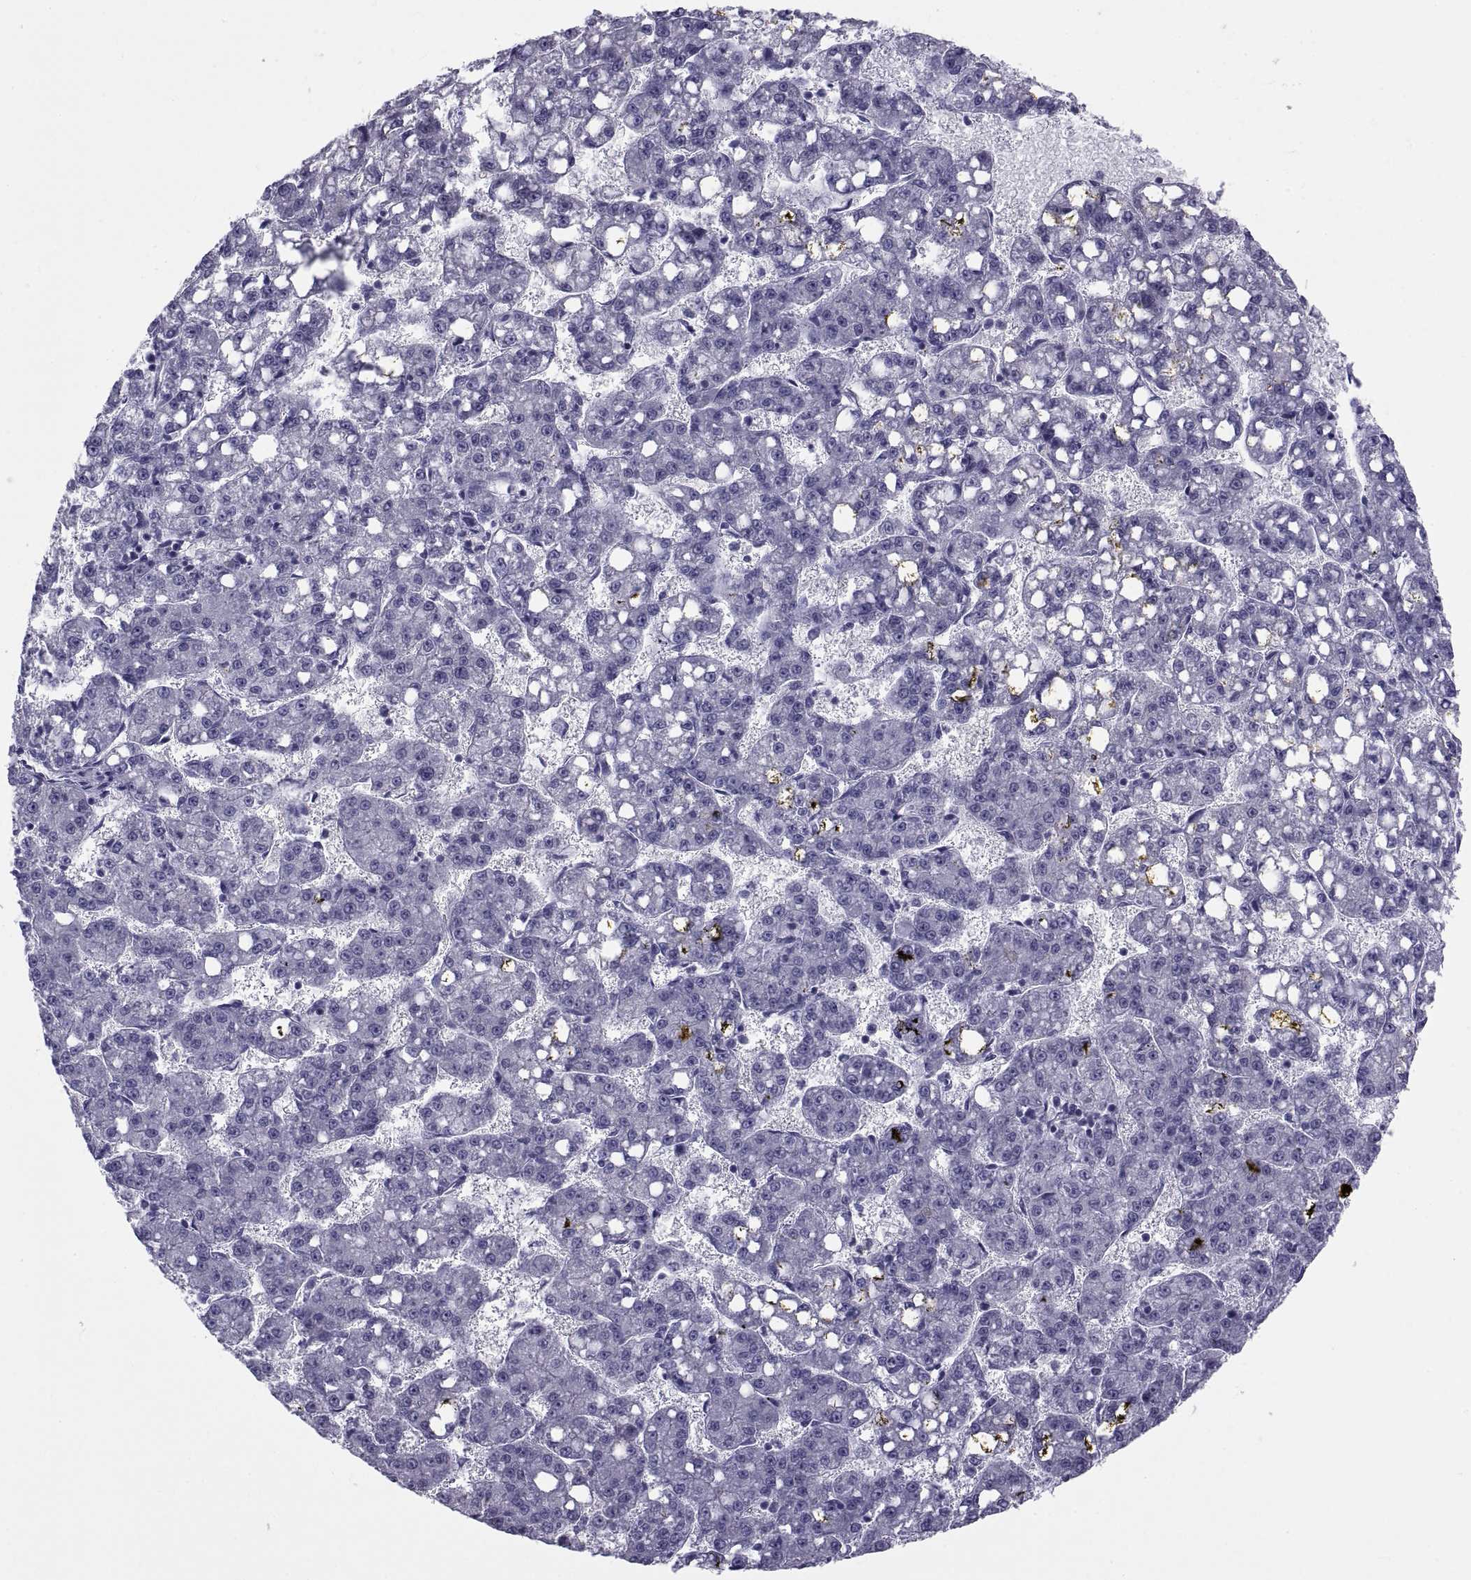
{"staining": {"intensity": "negative", "quantity": "none", "location": "none"}, "tissue": "liver cancer", "cell_type": "Tumor cells", "image_type": "cancer", "snomed": [{"axis": "morphology", "description": "Carcinoma, Hepatocellular, NOS"}, {"axis": "topography", "description": "Liver"}], "caption": "Hepatocellular carcinoma (liver) was stained to show a protein in brown. There is no significant staining in tumor cells.", "gene": "NPTX2", "patient": {"sex": "female", "age": 65}}